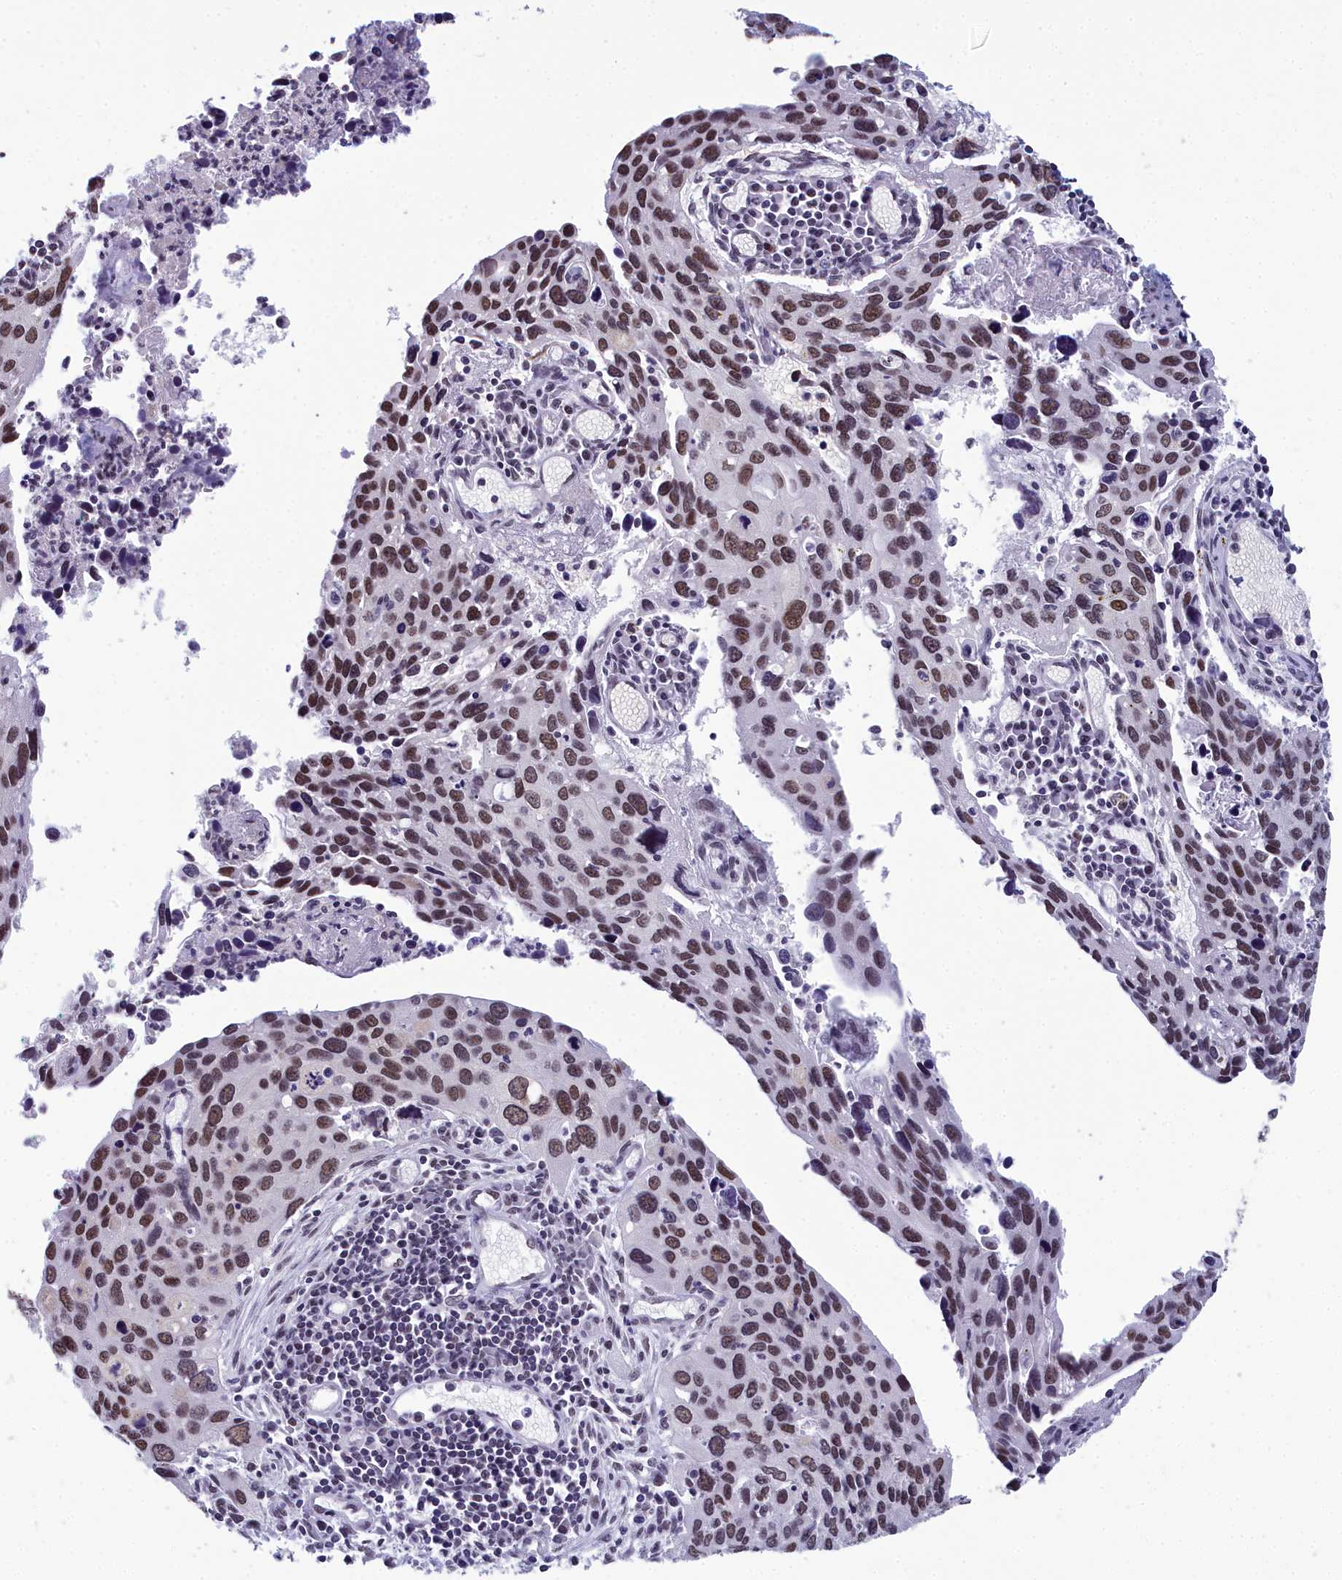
{"staining": {"intensity": "moderate", "quantity": ">75%", "location": "nuclear"}, "tissue": "cervical cancer", "cell_type": "Tumor cells", "image_type": "cancer", "snomed": [{"axis": "morphology", "description": "Squamous cell carcinoma, NOS"}, {"axis": "topography", "description": "Cervix"}], "caption": "IHC staining of cervical cancer, which reveals medium levels of moderate nuclear expression in about >75% of tumor cells indicating moderate nuclear protein expression. The staining was performed using DAB (3,3'-diaminobenzidine) (brown) for protein detection and nuclei were counterstained in hematoxylin (blue).", "gene": "CCDC97", "patient": {"sex": "female", "age": 55}}